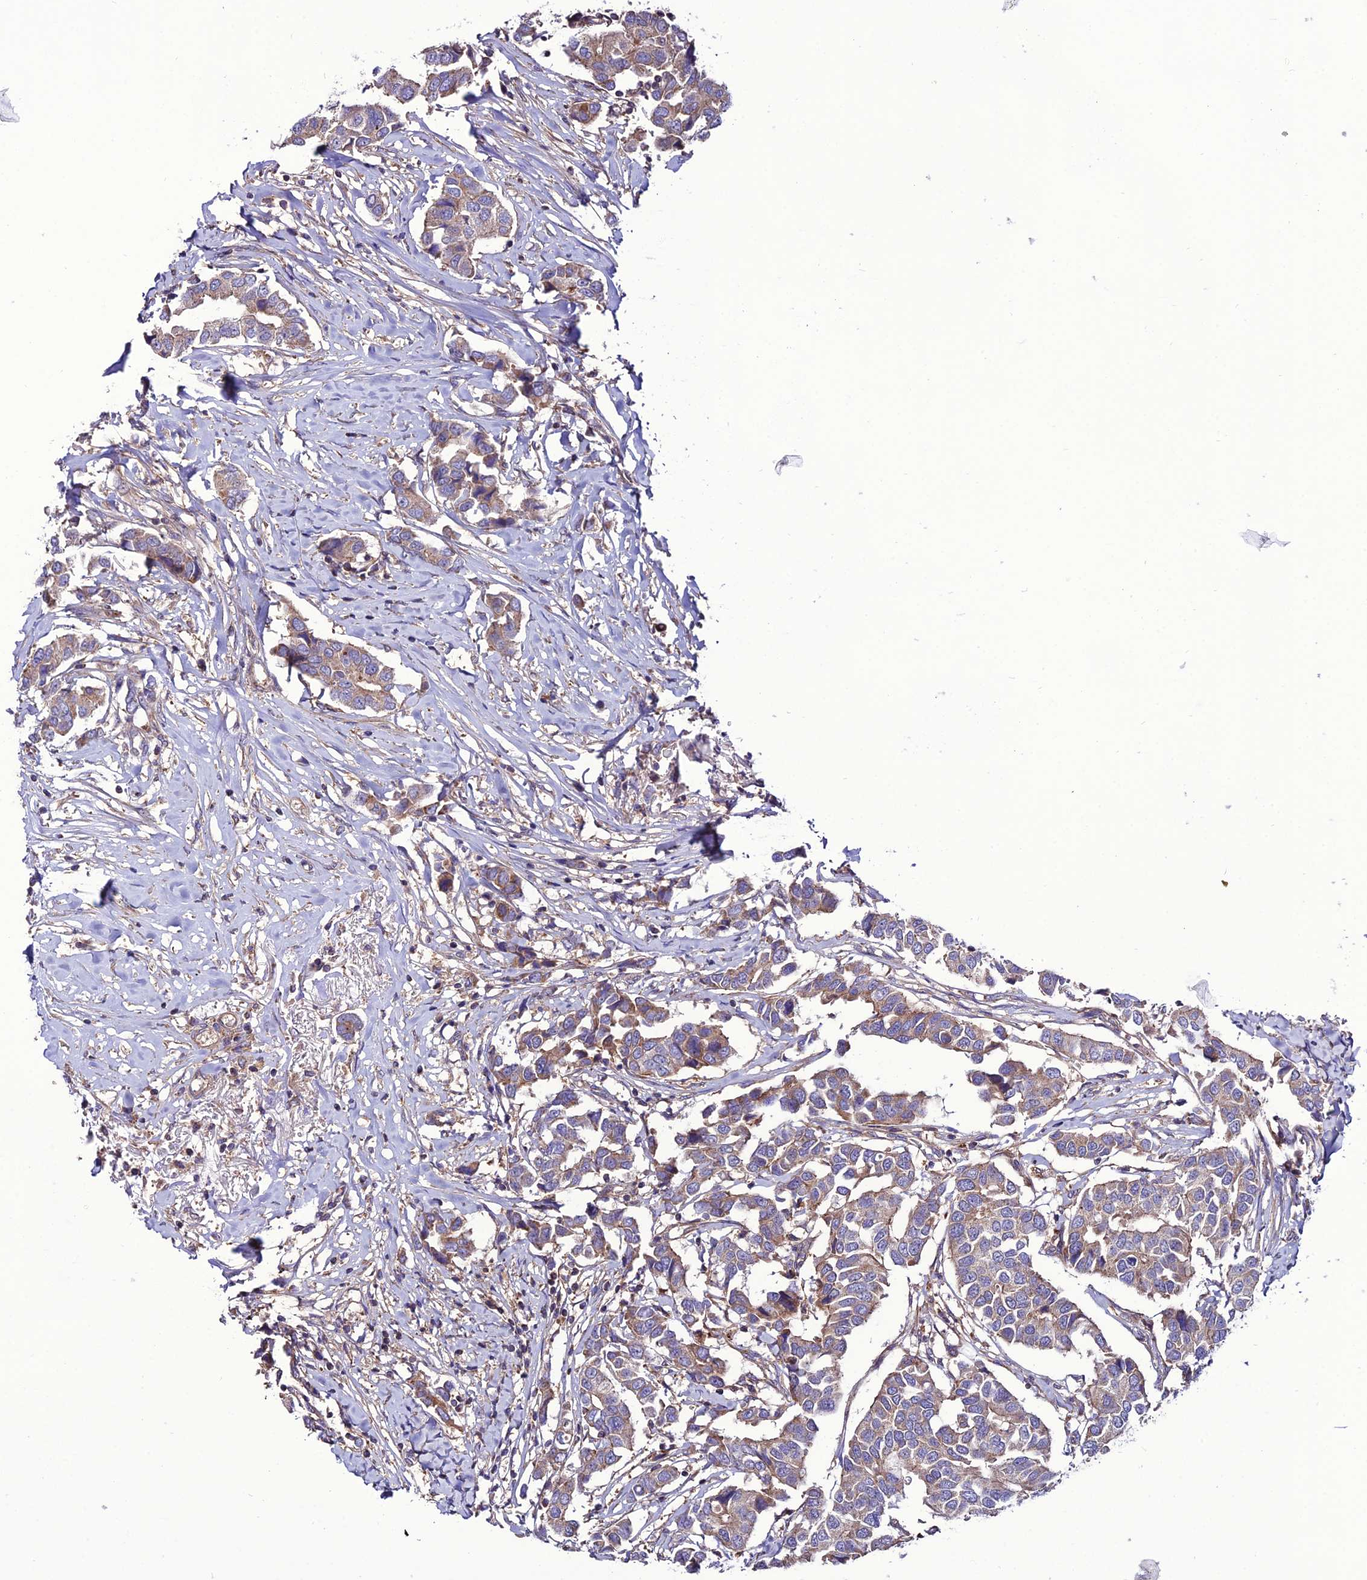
{"staining": {"intensity": "weak", "quantity": "25%-75%", "location": "cytoplasmic/membranous"}, "tissue": "breast cancer", "cell_type": "Tumor cells", "image_type": "cancer", "snomed": [{"axis": "morphology", "description": "Duct carcinoma"}, {"axis": "topography", "description": "Breast"}], "caption": "Protein staining of breast cancer (infiltrating ductal carcinoma) tissue shows weak cytoplasmic/membranous staining in about 25%-75% of tumor cells.", "gene": "PPIL3", "patient": {"sex": "female", "age": 80}}